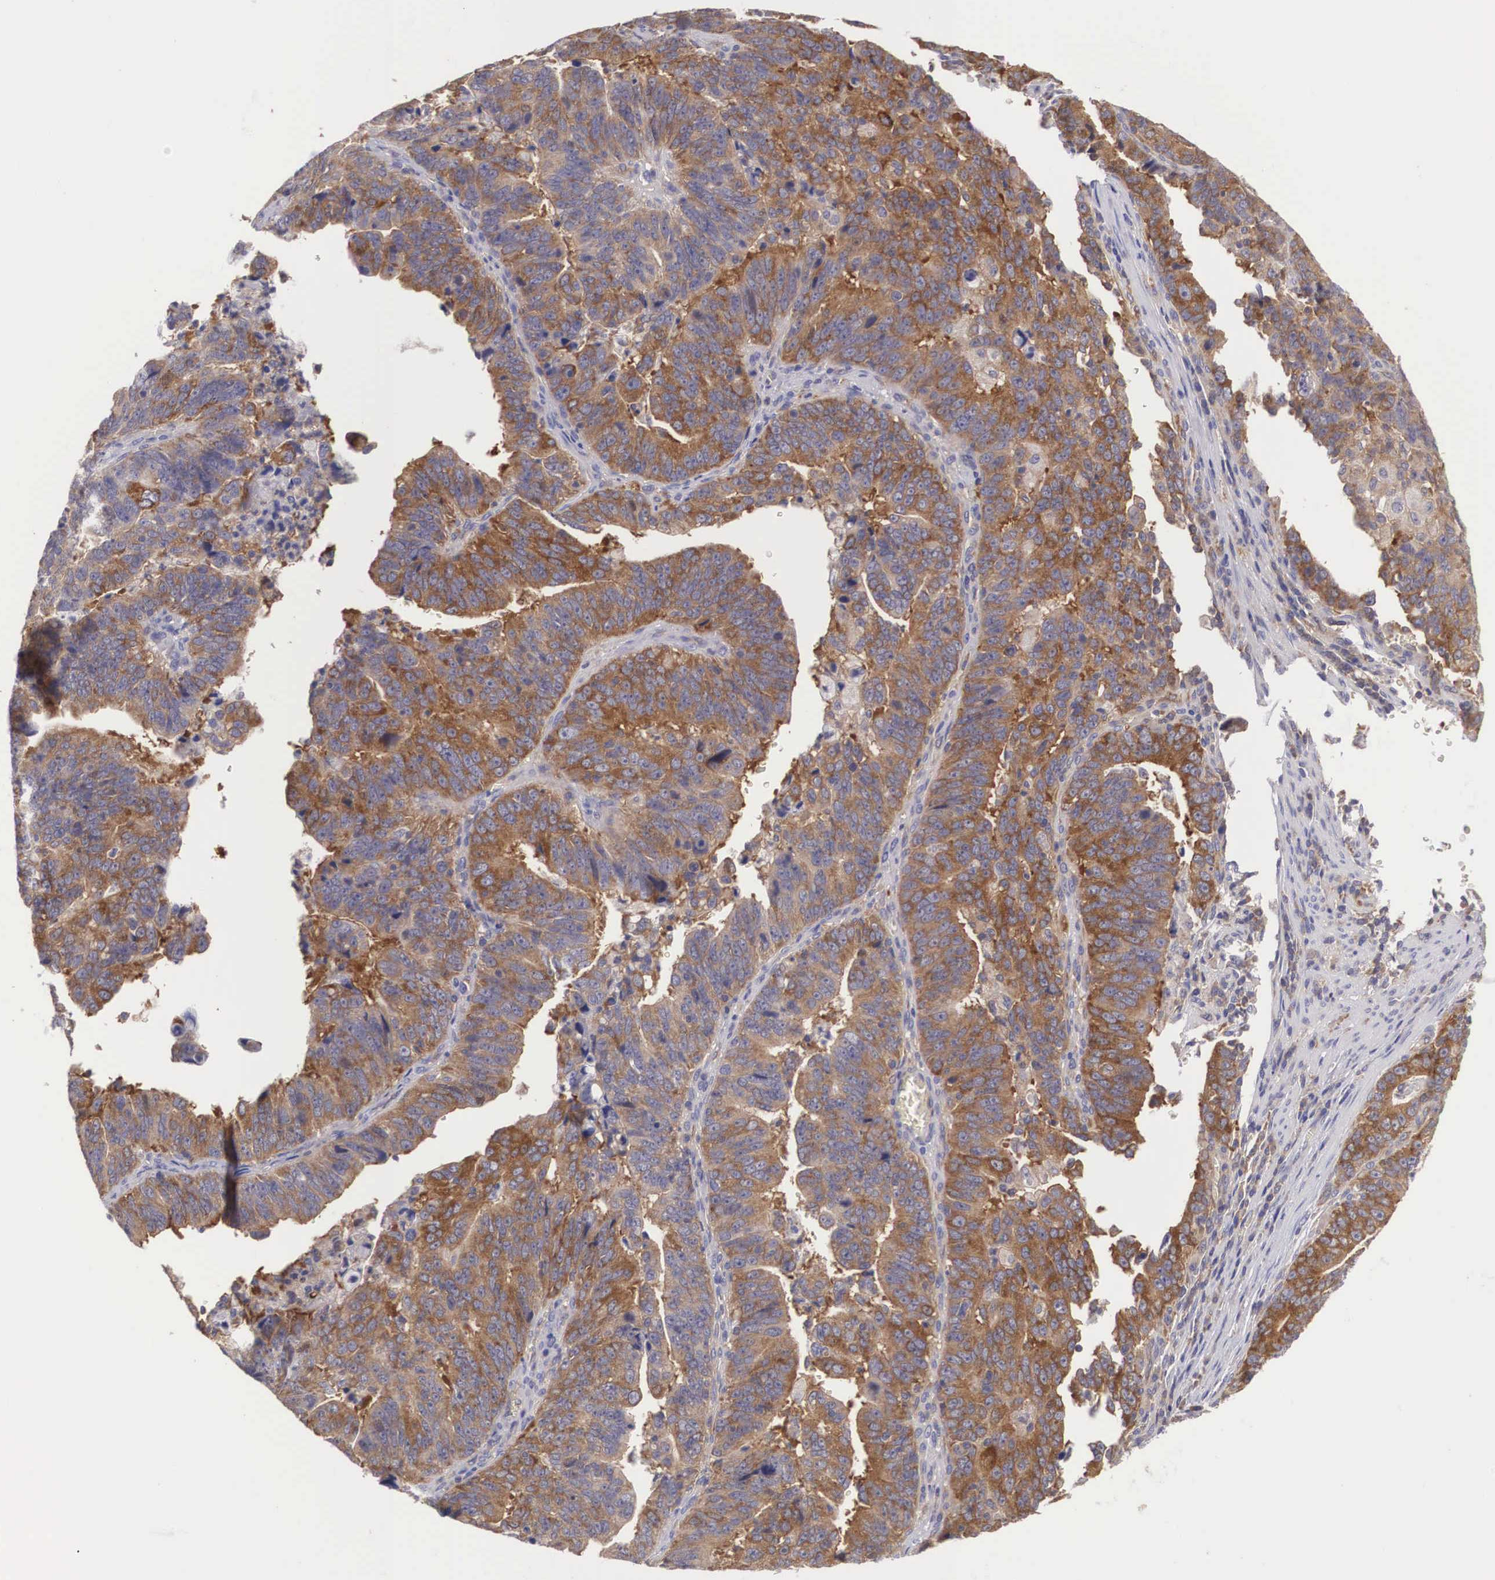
{"staining": {"intensity": "moderate", "quantity": ">75%", "location": "cytoplasmic/membranous"}, "tissue": "stomach cancer", "cell_type": "Tumor cells", "image_type": "cancer", "snomed": [{"axis": "morphology", "description": "Adenocarcinoma, NOS"}, {"axis": "topography", "description": "Stomach, upper"}], "caption": "Protein staining of stomach cancer (adenocarcinoma) tissue displays moderate cytoplasmic/membranous positivity in approximately >75% of tumor cells.", "gene": "GRIPAP1", "patient": {"sex": "female", "age": 50}}